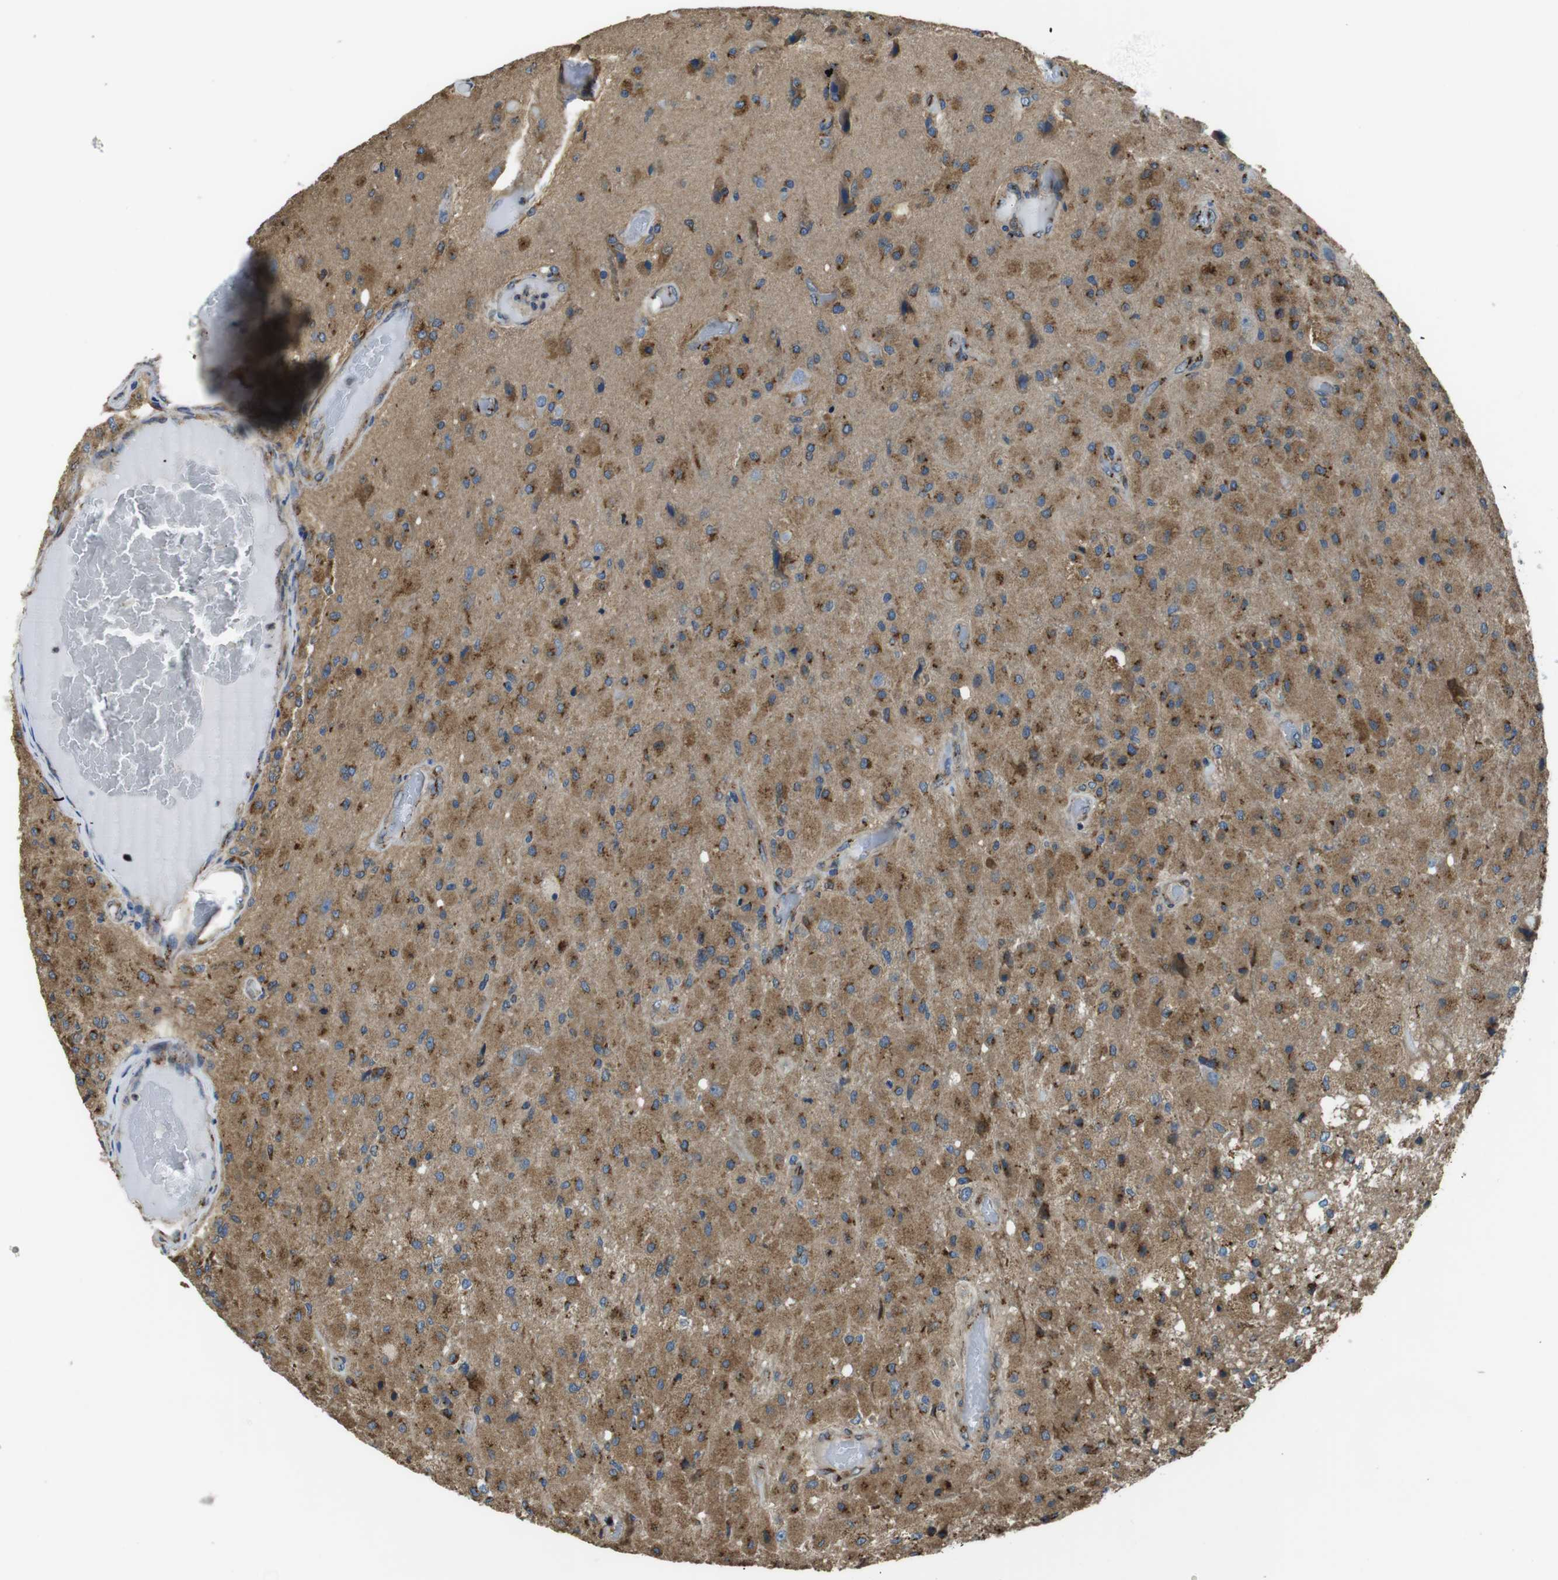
{"staining": {"intensity": "moderate", "quantity": ">75%", "location": "cytoplasmic/membranous"}, "tissue": "glioma", "cell_type": "Tumor cells", "image_type": "cancer", "snomed": [{"axis": "morphology", "description": "Normal tissue, NOS"}, {"axis": "morphology", "description": "Glioma, malignant, High grade"}, {"axis": "topography", "description": "Cerebral cortex"}], "caption": "Human glioma stained with a protein marker shows moderate staining in tumor cells.", "gene": "RAB6A", "patient": {"sex": "male", "age": 77}}